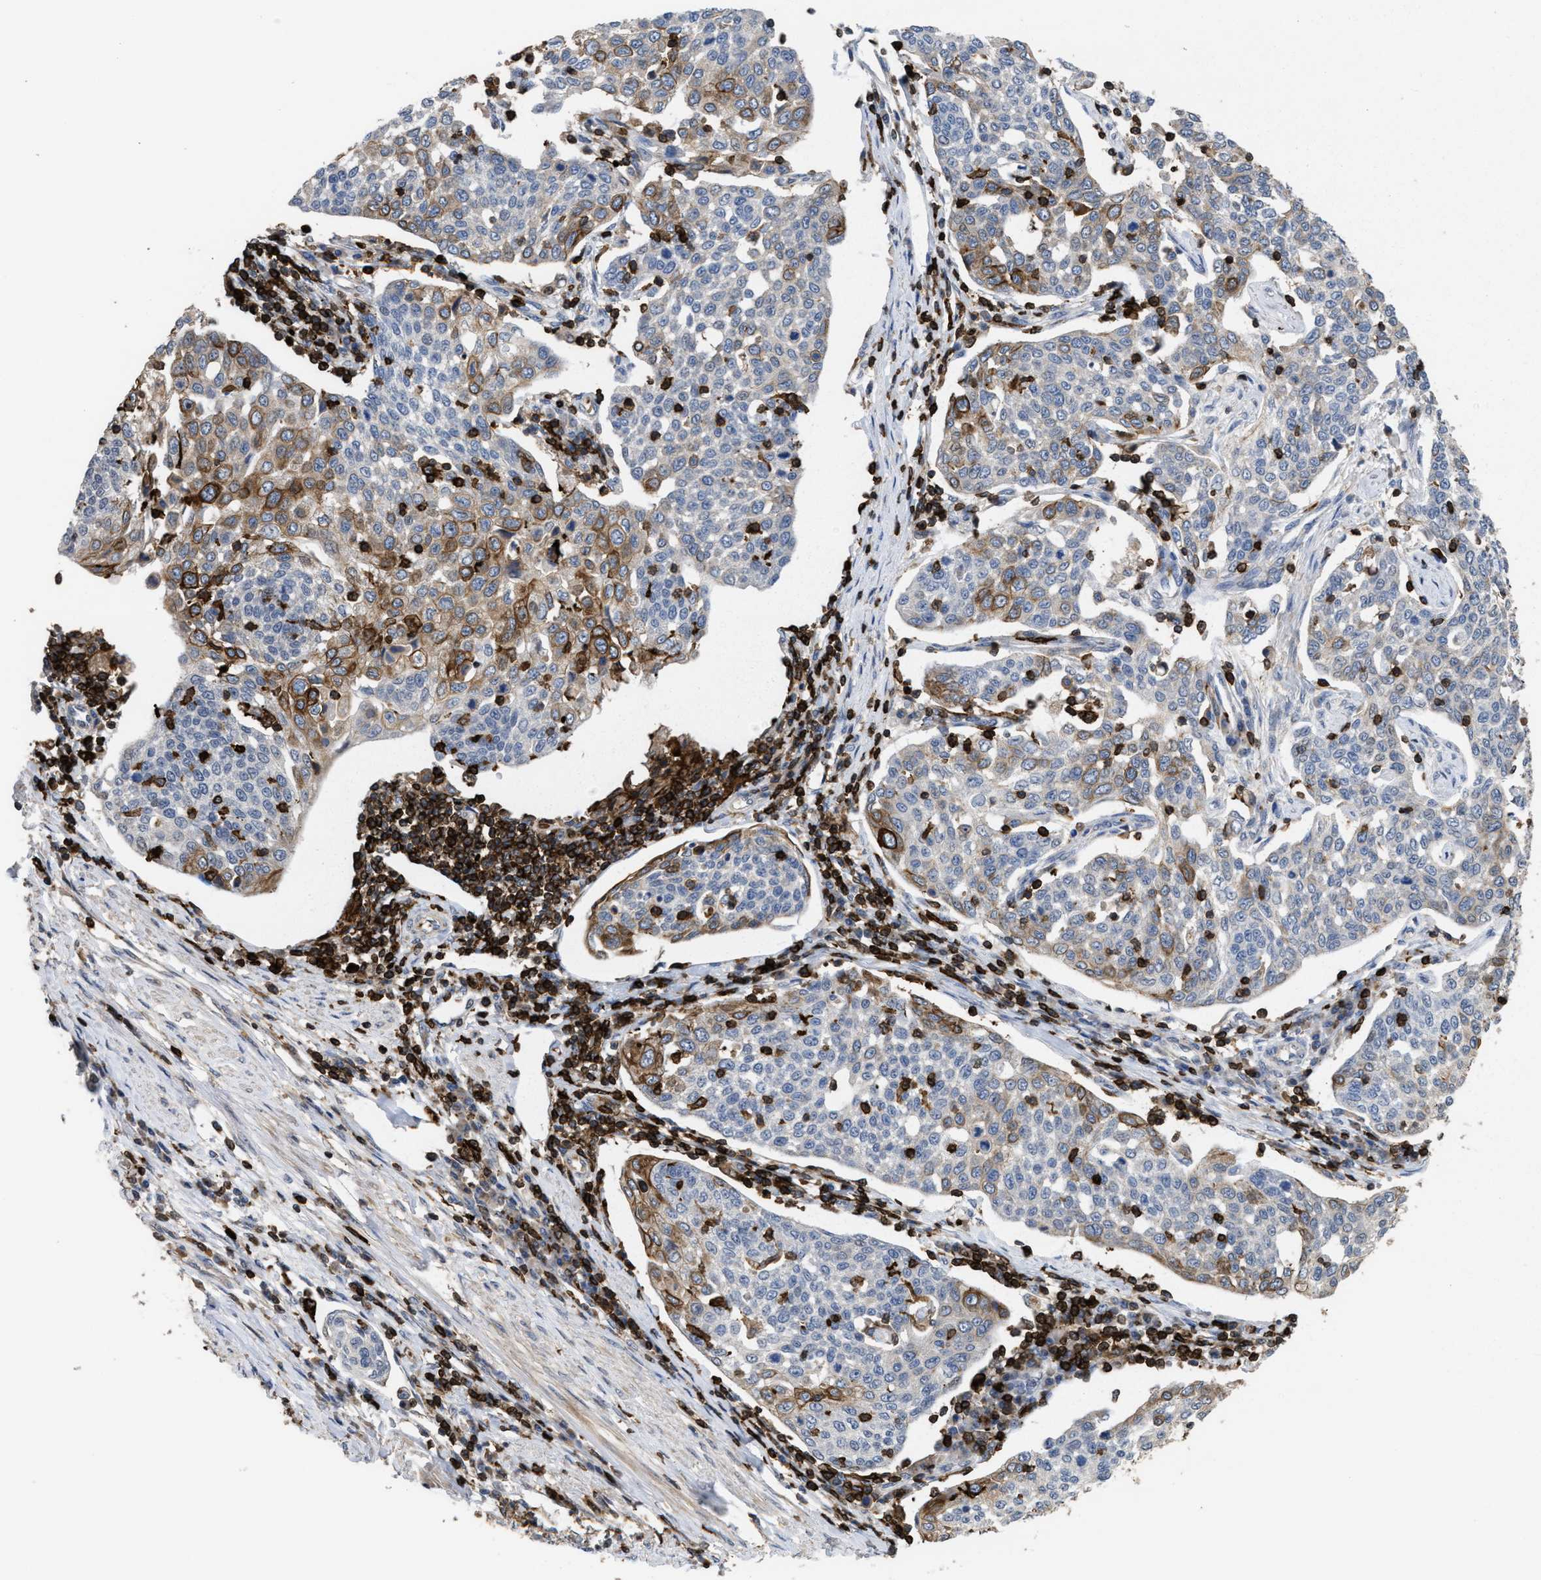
{"staining": {"intensity": "moderate", "quantity": "<25%", "location": "cytoplasmic/membranous"}, "tissue": "cervical cancer", "cell_type": "Tumor cells", "image_type": "cancer", "snomed": [{"axis": "morphology", "description": "Squamous cell carcinoma, NOS"}, {"axis": "topography", "description": "Cervix"}], "caption": "Immunohistochemical staining of human cervical squamous cell carcinoma reveals low levels of moderate cytoplasmic/membranous protein staining in approximately <25% of tumor cells. (Brightfield microscopy of DAB IHC at high magnification).", "gene": "PTPRE", "patient": {"sex": "female", "age": 34}}